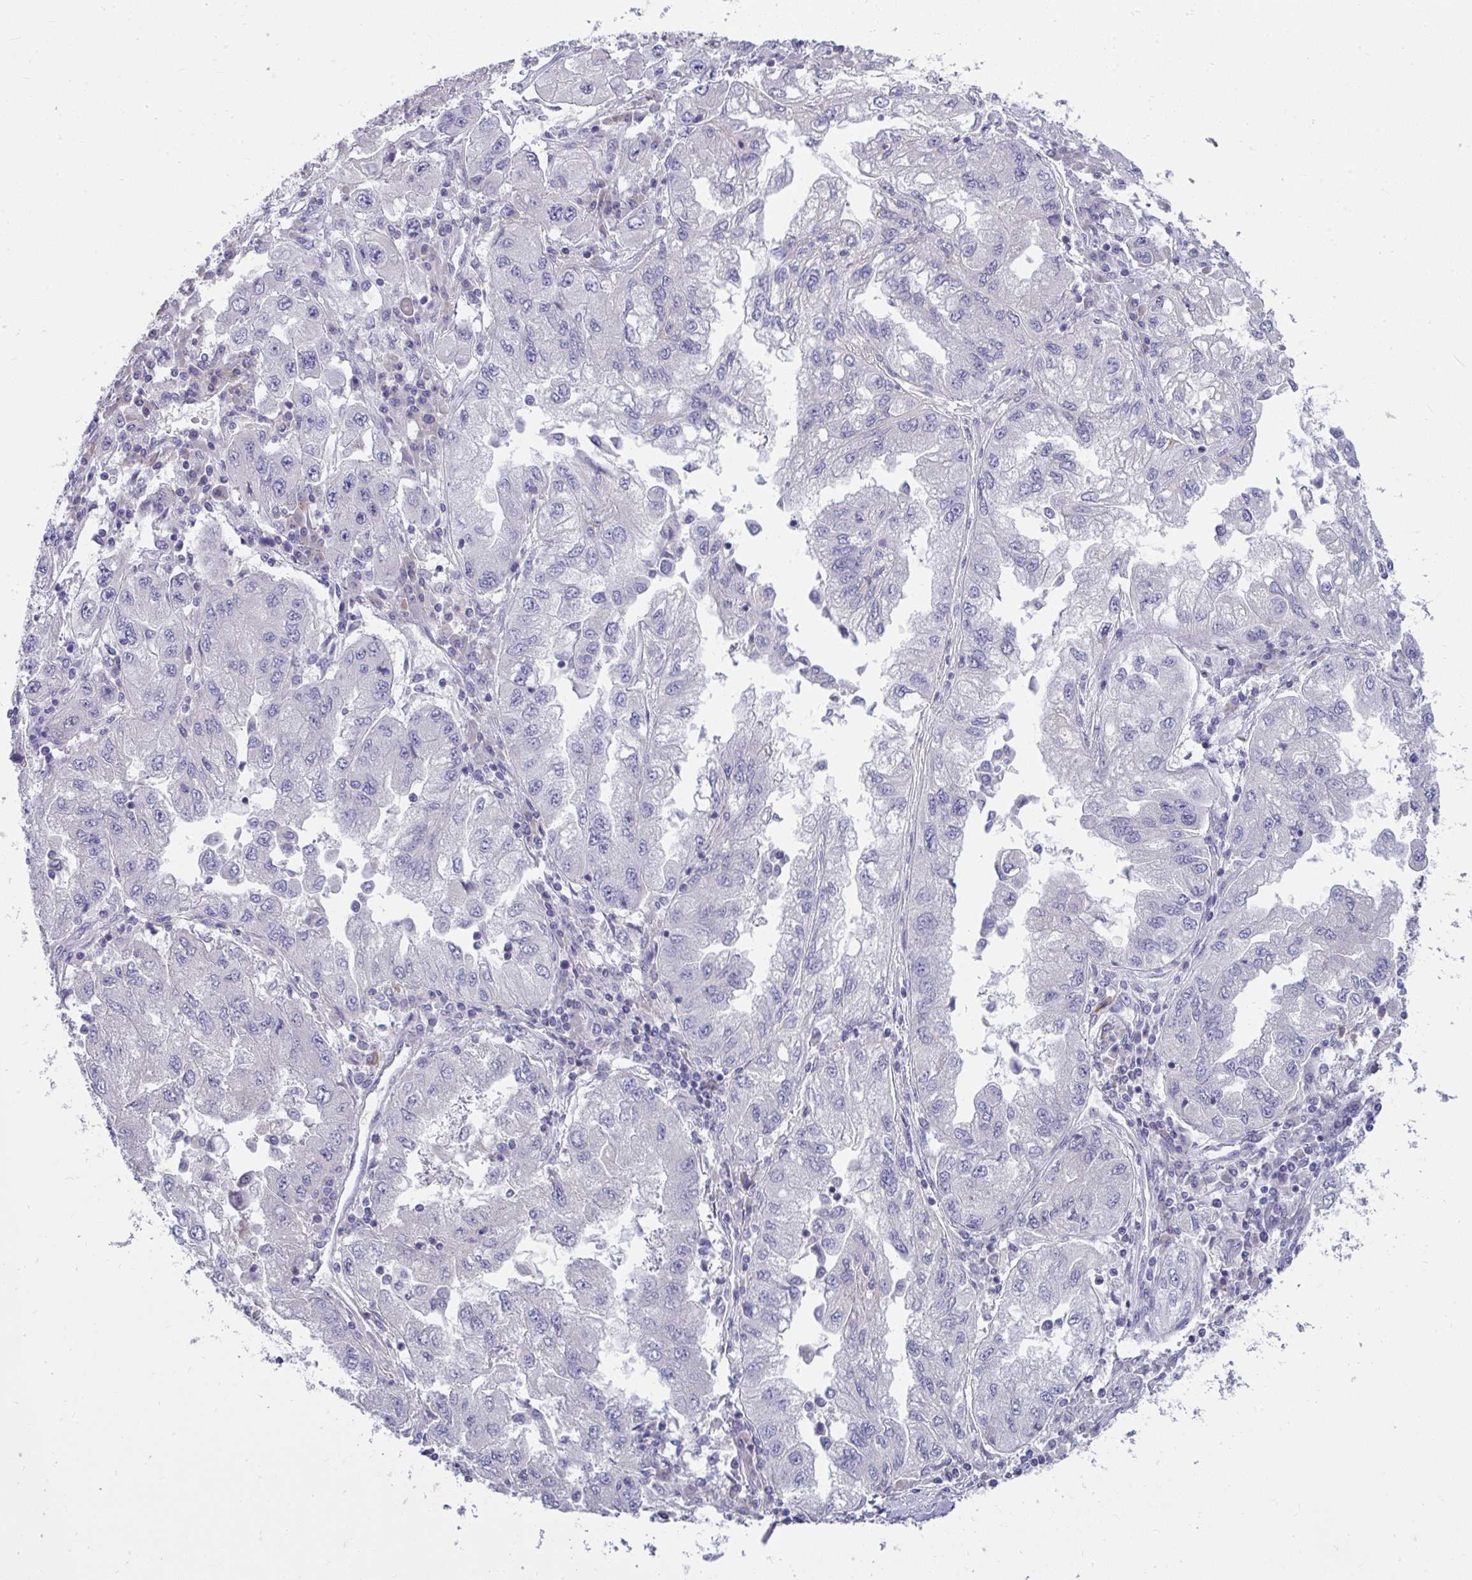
{"staining": {"intensity": "negative", "quantity": "none", "location": "none"}, "tissue": "lung cancer", "cell_type": "Tumor cells", "image_type": "cancer", "snomed": [{"axis": "morphology", "description": "Adenocarcinoma, NOS"}, {"axis": "morphology", "description": "Adenocarcinoma primary or metastatic"}, {"axis": "topography", "description": "Lung"}], "caption": "Lung cancer (adenocarcinoma) was stained to show a protein in brown. There is no significant staining in tumor cells. (DAB (3,3'-diaminobenzidine) immunohistochemistry (IHC), high magnification).", "gene": "PIGZ", "patient": {"sex": "male", "age": 74}}